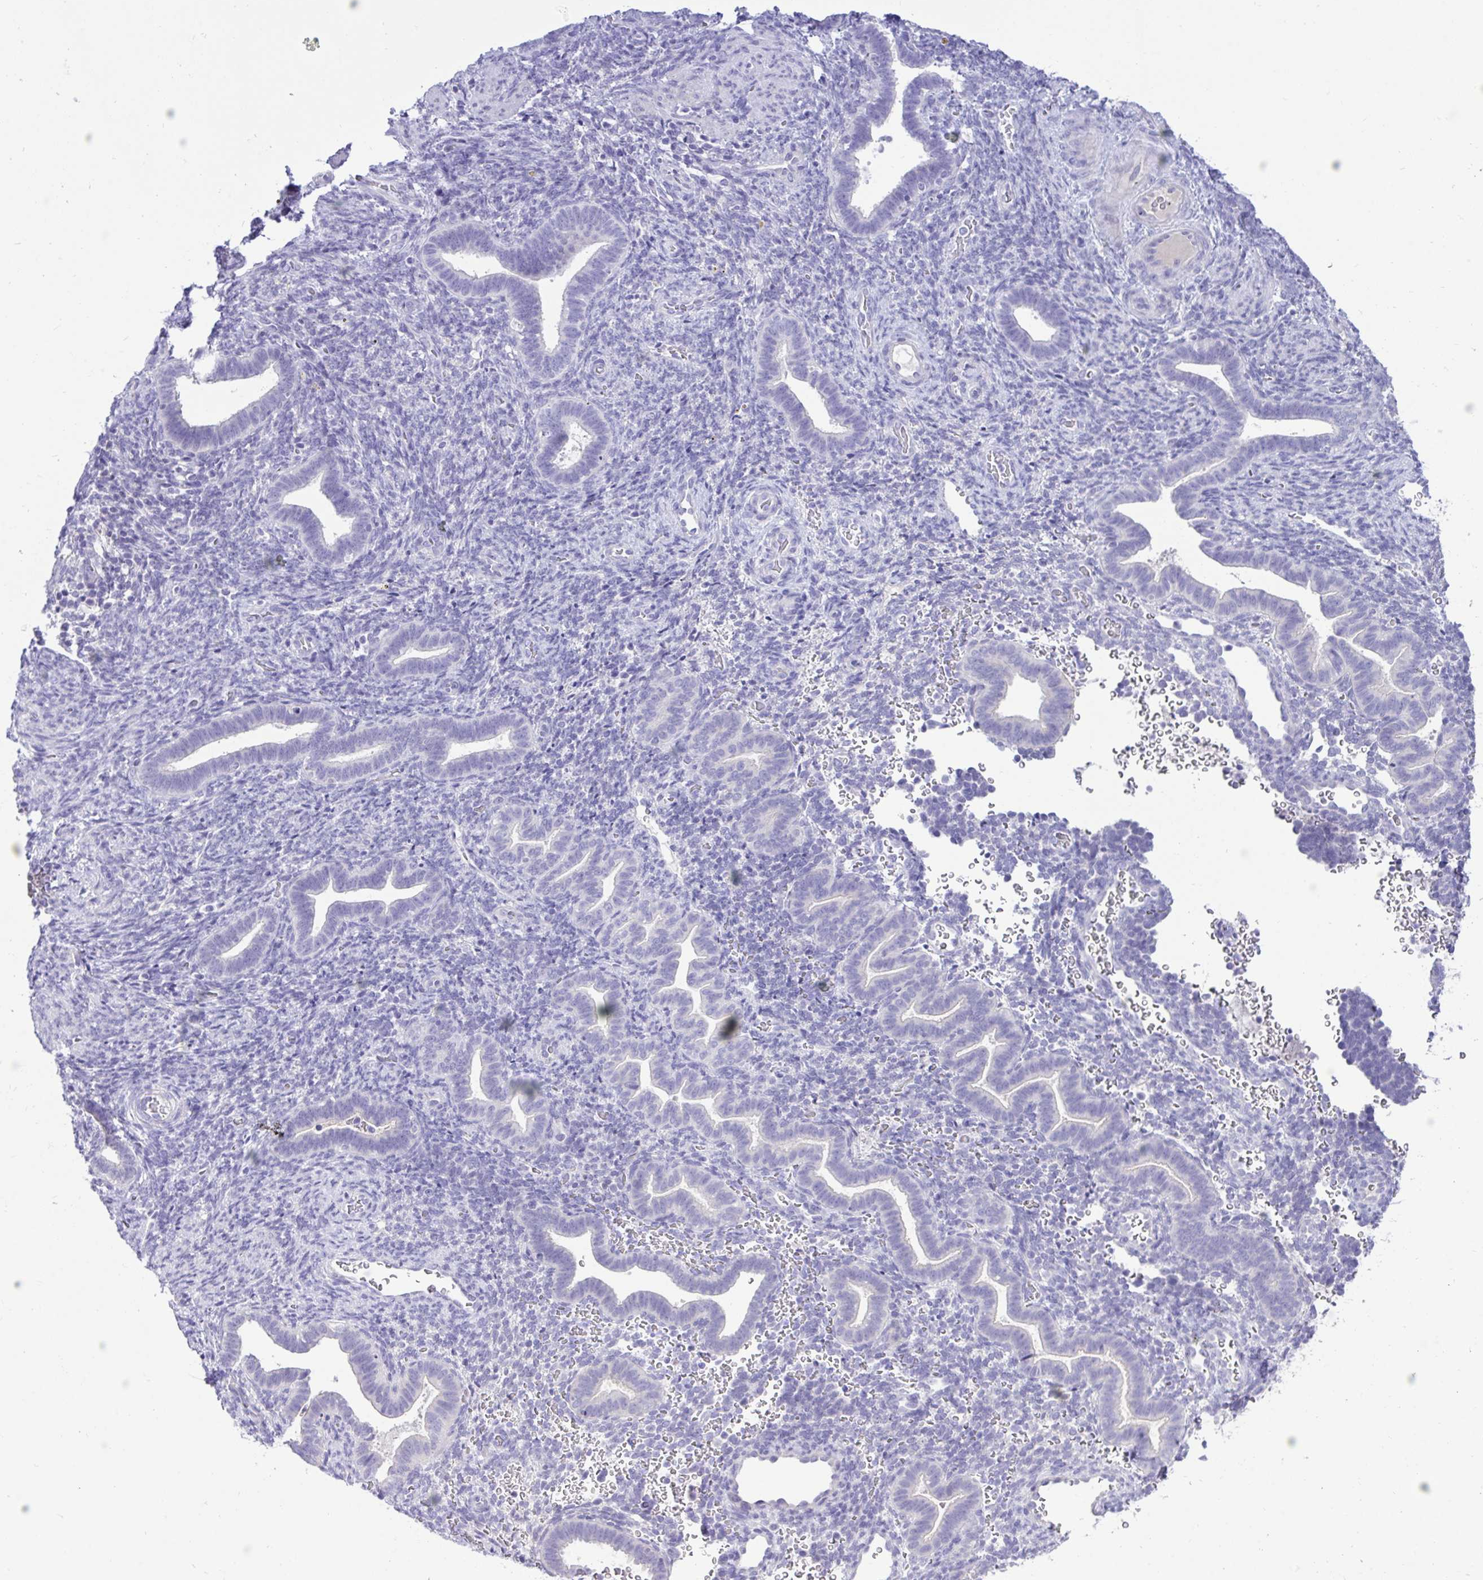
{"staining": {"intensity": "negative", "quantity": "none", "location": "none"}, "tissue": "endometrium", "cell_type": "Cells in endometrial stroma", "image_type": "normal", "snomed": [{"axis": "morphology", "description": "Normal tissue, NOS"}, {"axis": "topography", "description": "Endometrium"}], "caption": "Immunohistochemistry (IHC) of benign endometrium displays no positivity in cells in endometrial stroma.", "gene": "TMCO5A", "patient": {"sex": "female", "age": 34}}